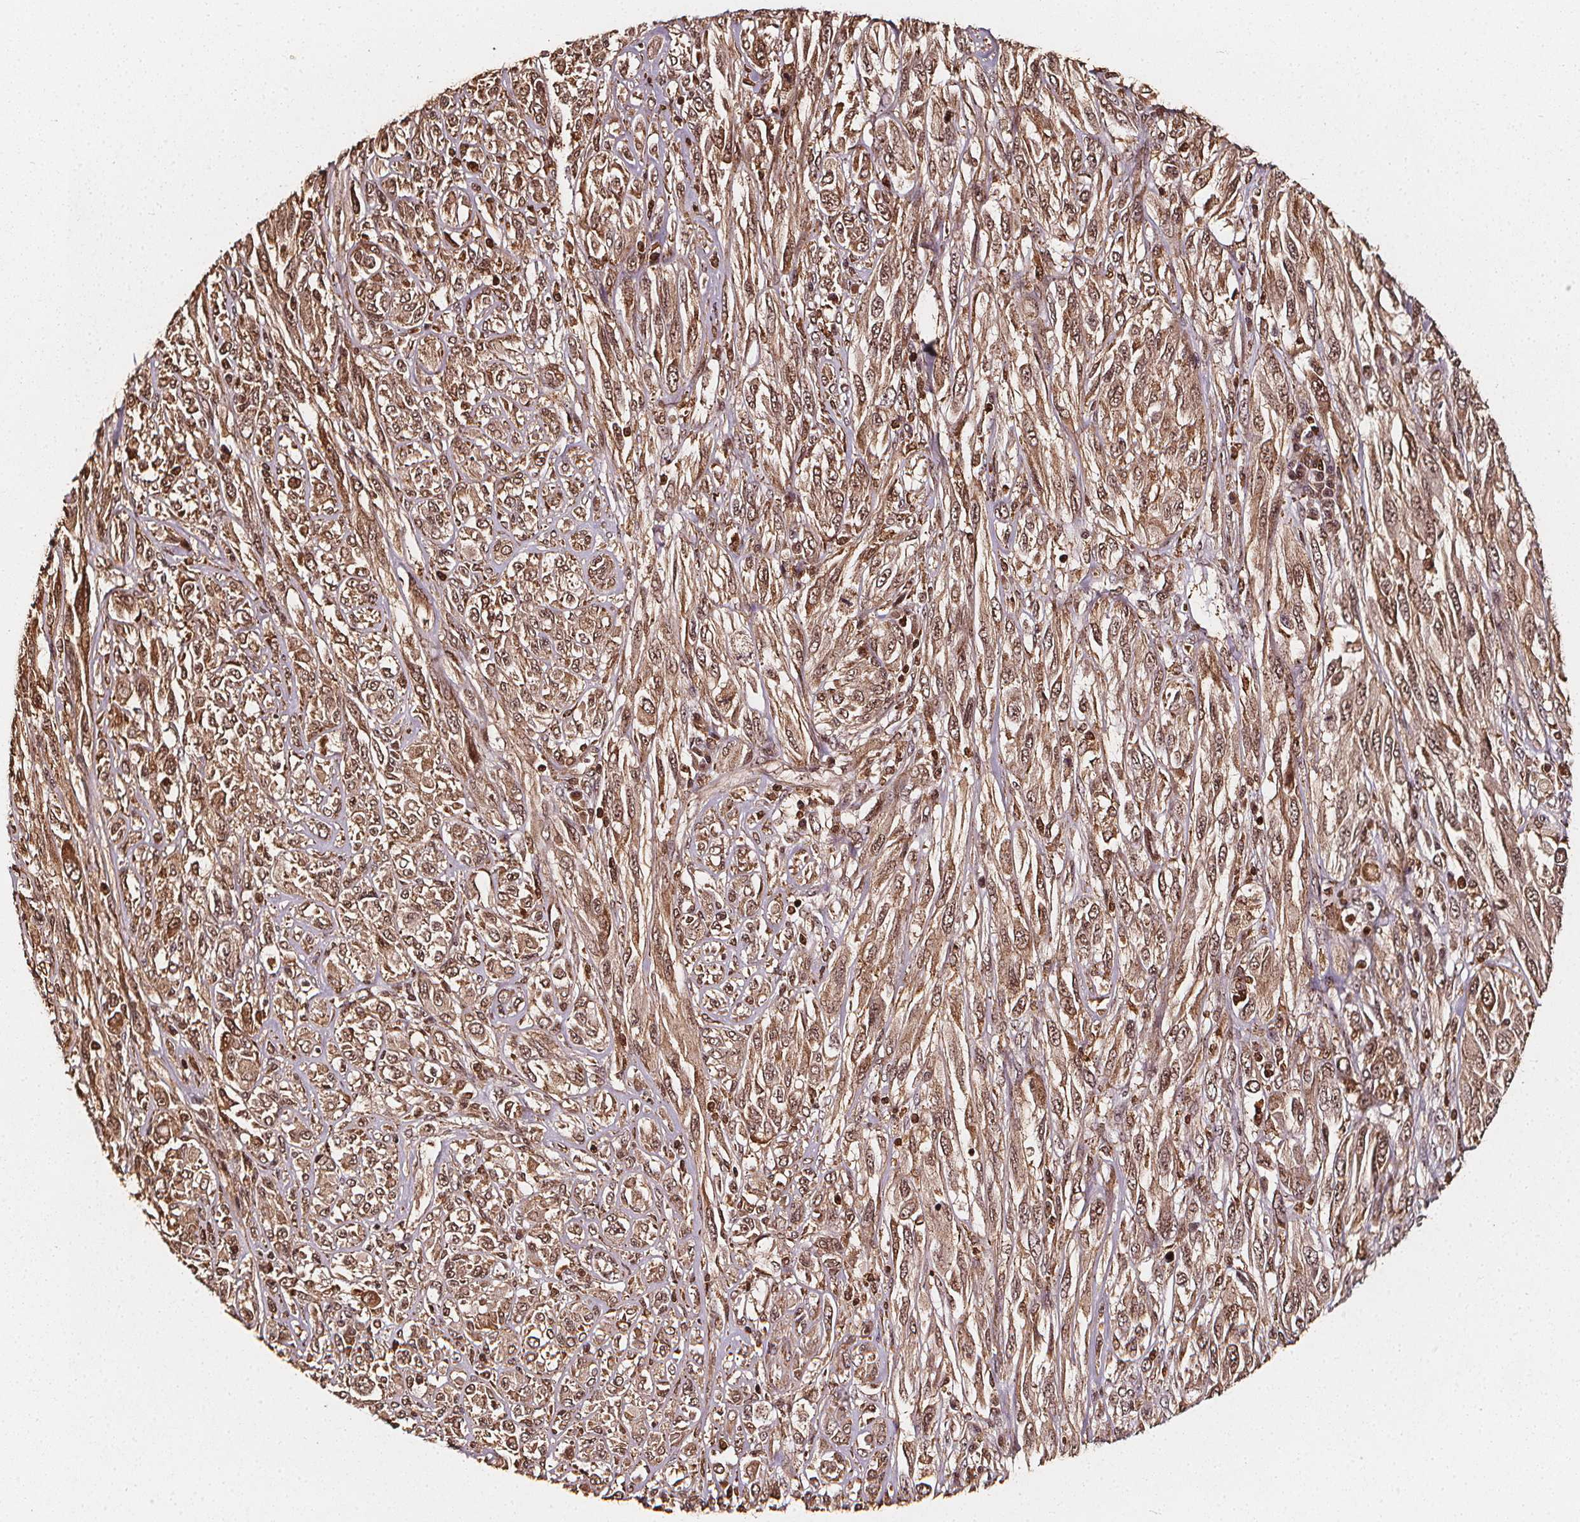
{"staining": {"intensity": "moderate", "quantity": ">75%", "location": "cytoplasmic/membranous,nuclear"}, "tissue": "melanoma", "cell_type": "Tumor cells", "image_type": "cancer", "snomed": [{"axis": "morphology", "description": "Malignant melanoma, NOS"}, {"axis": "topography", "description": "Skin"}], "caption": "Tumor cells demonstrate moderate cytoplasmic/membranous and nuclear positivity in approximately >75% of cells in melanoma.", "gene": "EXOSC9", "patient": {"sex": "female", "age": 91}}